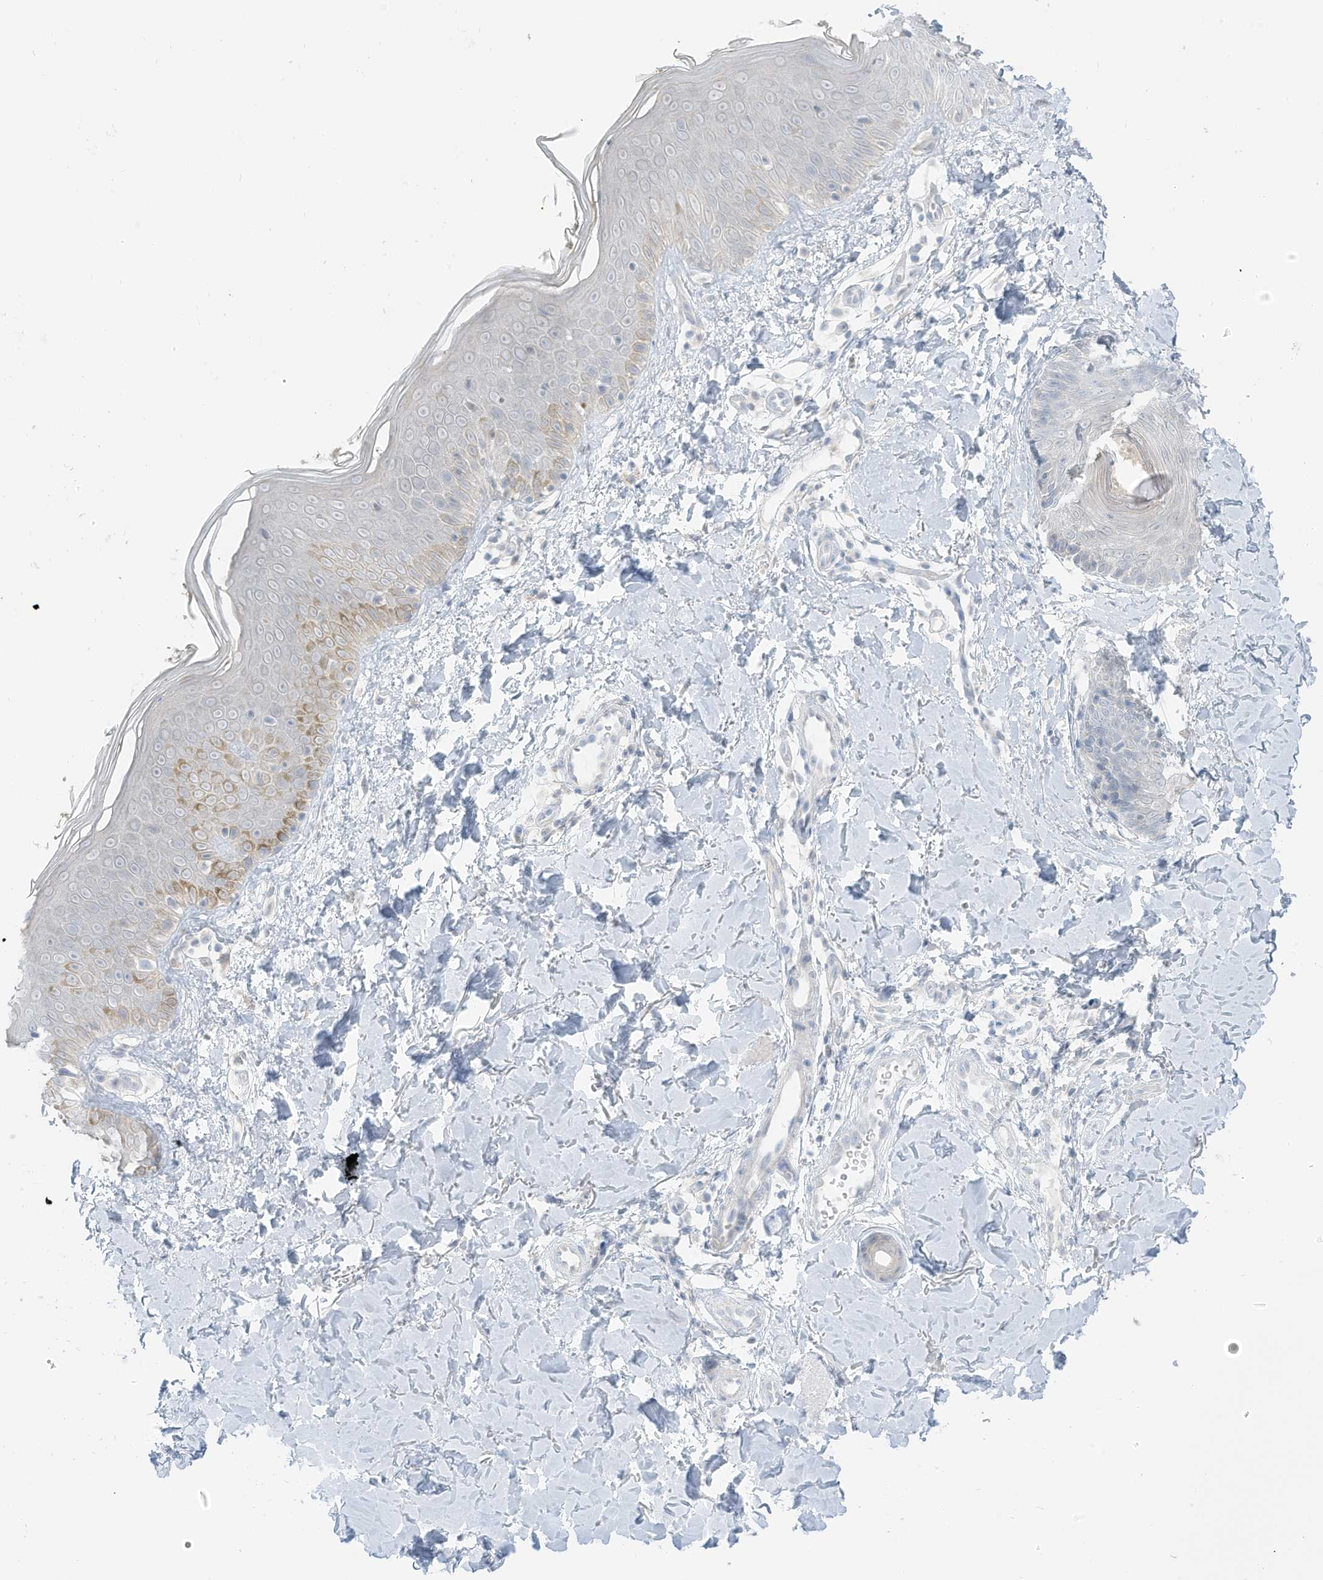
{"staining": {"intensity": "negative", "quantity": "none", "location": "none"}, "tissue": "skin", "cell_type": "Fibroblasts", "image_type": "normal", "snomed": [{"axis": "morphology", "description": "Normal tissue, NOS"}, {"axis": "topography", "description": "Skin"}], "caption": "The image displays no significant expression in fibroblasts of skin.", "gene": "OGT", "patient": {"sex": "male", "age": 37}}